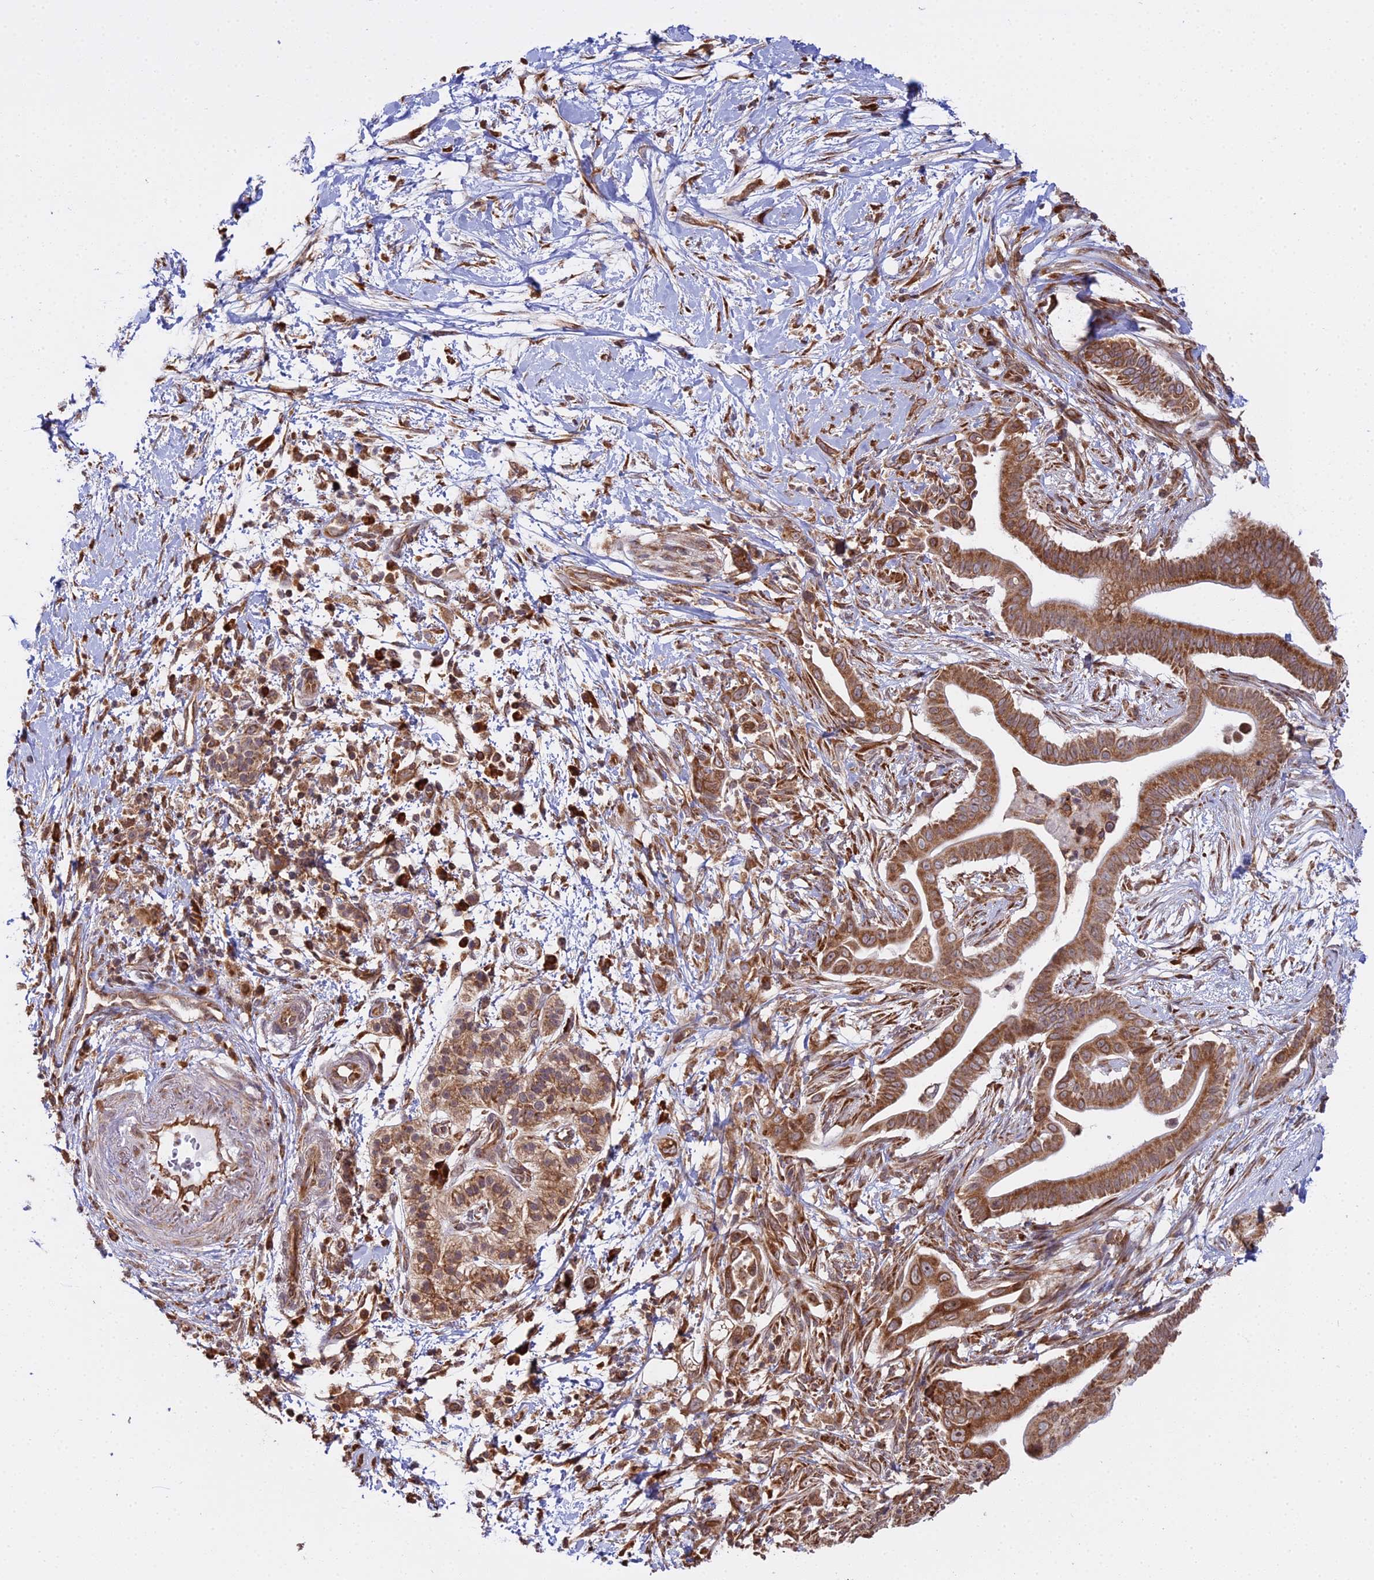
{"staining": {"intensity": "strong", "quantity": ">75%", "location": "cytoplasmic/membranous"}, "tissue": "pancreatic cancer", "cell_type": "Tumor cells", "image_type": "cancer", "snomed": [{"axis": "morphology", "description": "Adenocarcinoma, NOS"}, {"axis": "topography", "description": "Pancreas"}], "caption": "Protein staining reveals strong cytoplasmic/membranous staining in about >75% of tumor cells in pancreatic adenocarcinoma. The staining is performed using DAB (3,3'-diaminobenzidine) brown chromogen to label protein expression. The nuclei are counter-stained blue using hematoxylin.", "gene": "RPL26", "patient": {"sex": "male", "age": 68}}